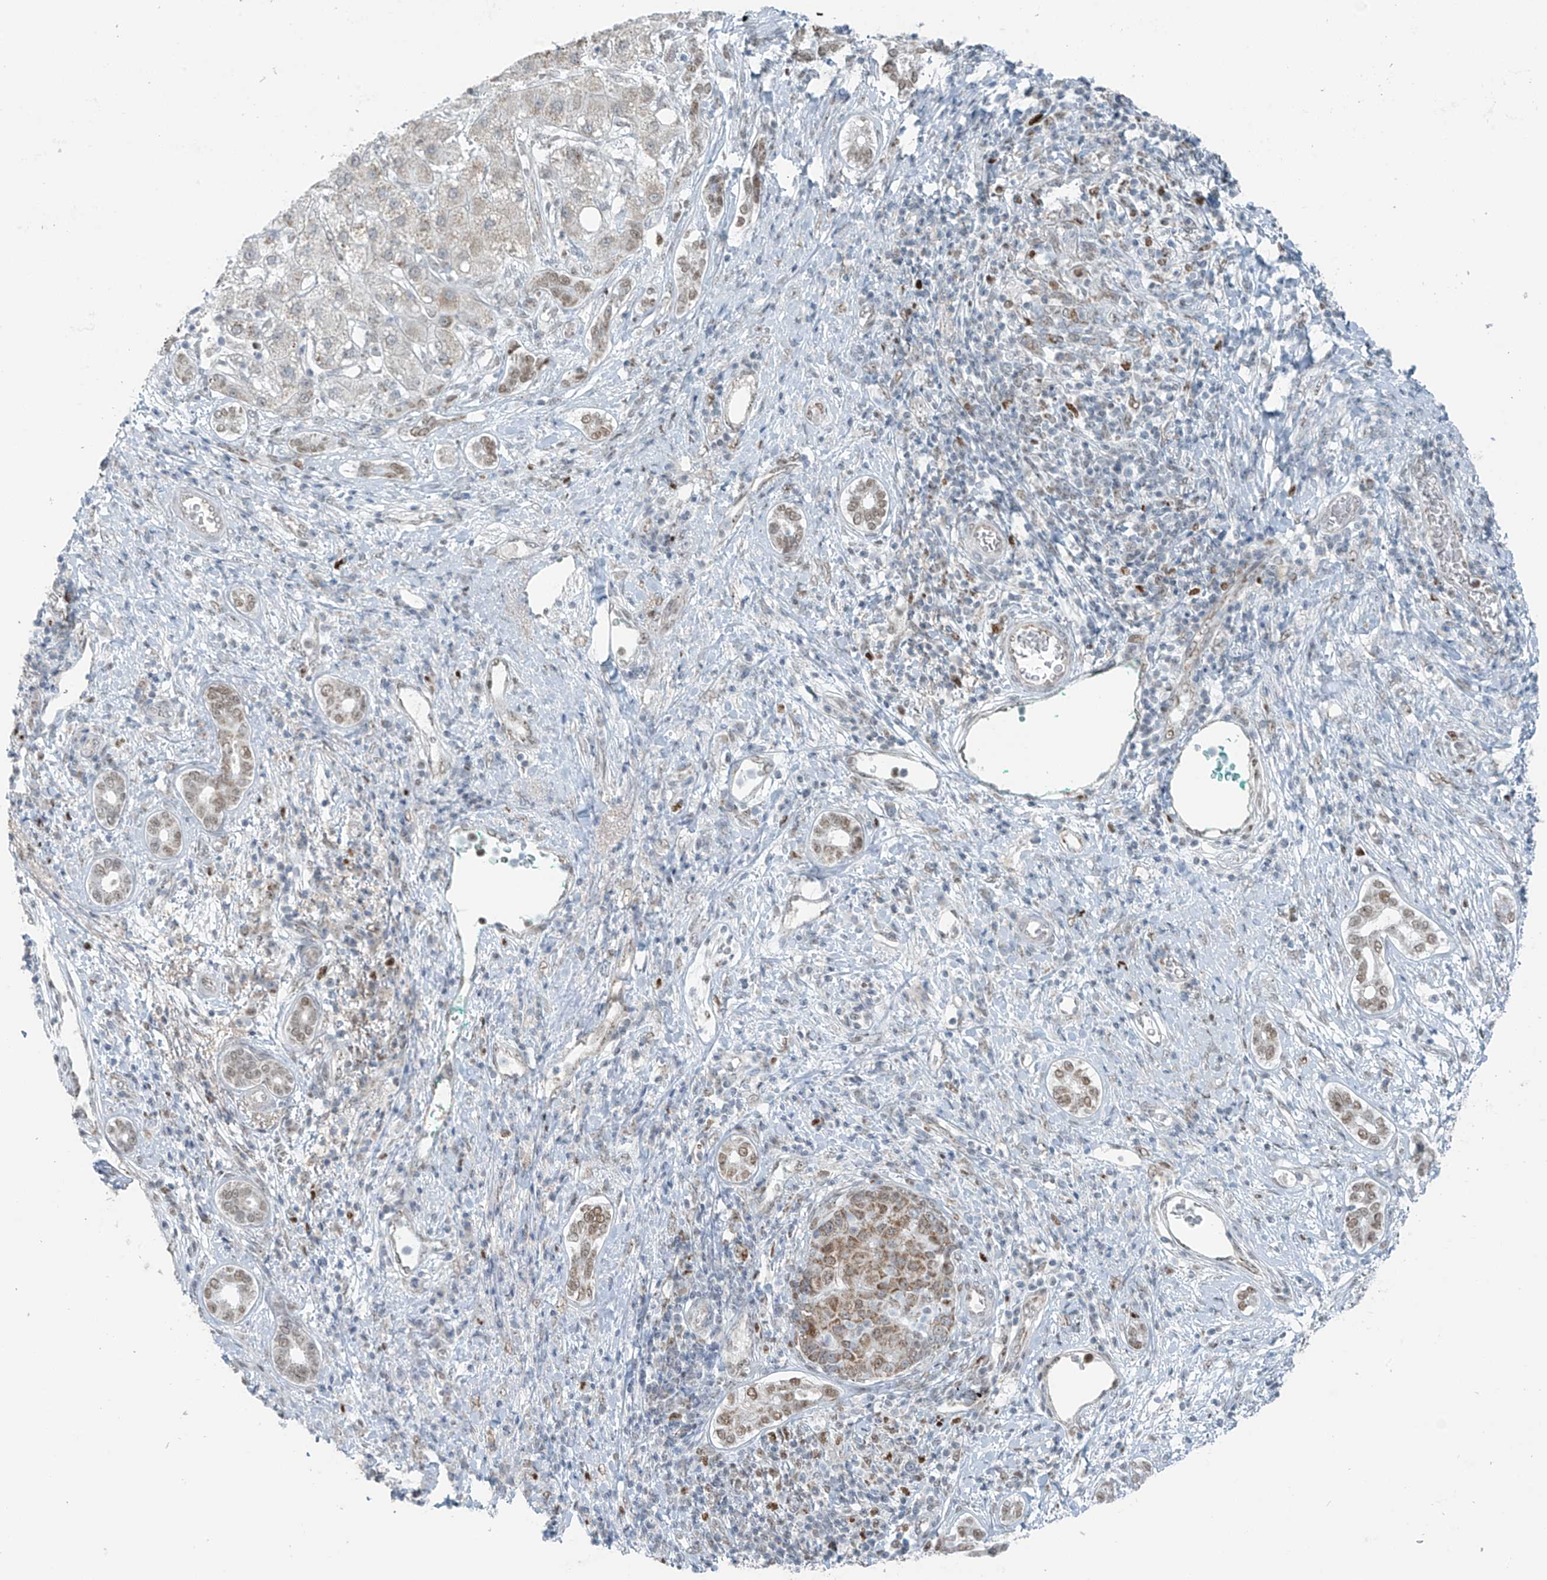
{"staining": {"intensity": "moderate", "quantity": ">75%", "location": "cytoplasmic/membranous"}, "tissue": "liver cancer", "cell_type": "Tumor cells", "image_type": "cancer", "snomed": [{"axis": "morphology", "description": "Carcinoma, Hepatocellular, NOS"}, {"axis": "topography", "description": "Liver"}], "caption": "An IHC image of neoplastic tissue is shown. Protein staining in brown highlights moderate cytoplasmic/membranous positivity in liver hepatocellular carcinoma within tumor cells. Nuclei are stained in blue.", "gene": "WRNIP1", "patient": {"sex": "male", "age": 65}}